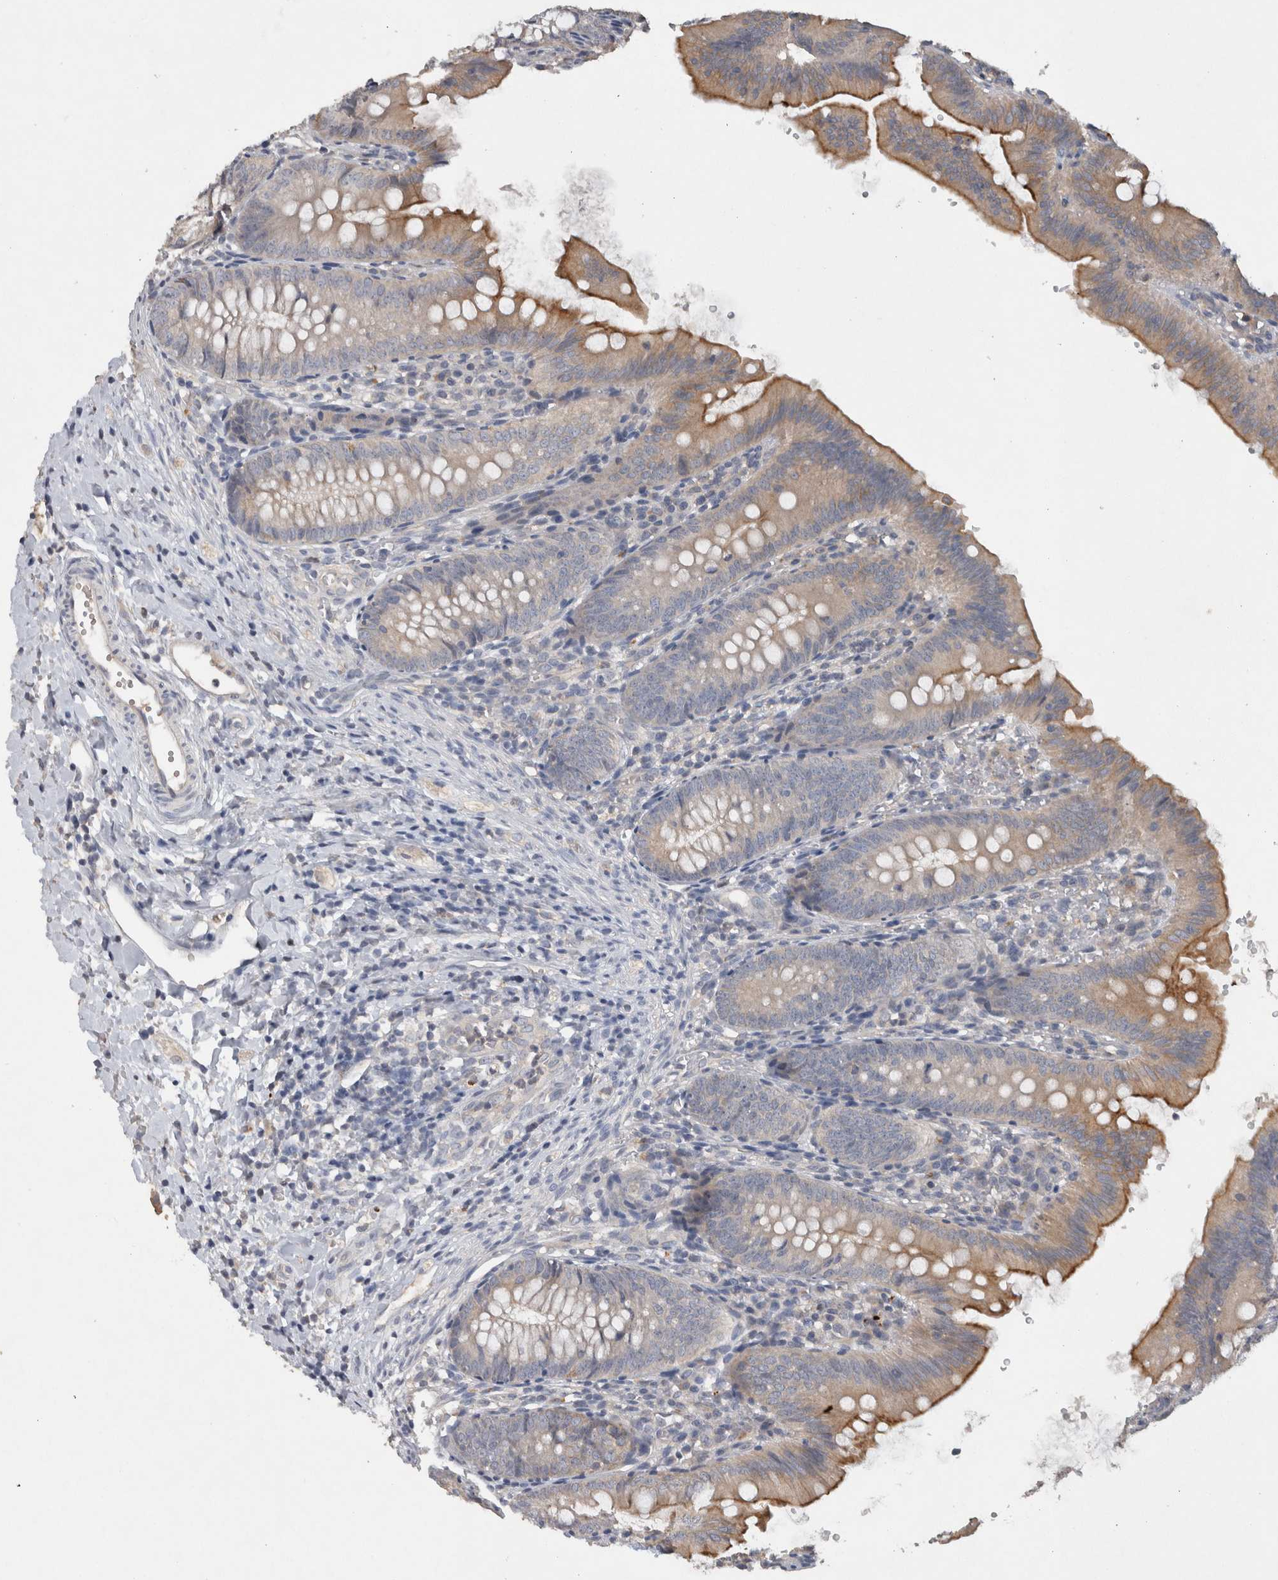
{"staining": {"intensity": "moderate", "quantity": "25%-75%", "location": "cytoplasmic/membranous"}, "tissue": "appendix", "cell_type": "Glandular cells", "image_type": "normal", "snomed": [{"axis": "morphology", "description": "Normal tissue, NOS"}, {"axis": "topography", "description": "Appendix"}], "caption": "Glandular cells display medium levels of moderate cytoplasmic/membranous staining in about 25%-75% of cells in benign human appendix. Immunohistochemistry (ihc) stains the protein of interest in brown and the nuclei are stained blue.", "gene": "HEXD", "patient": {"sex": "male", "age": 1}}